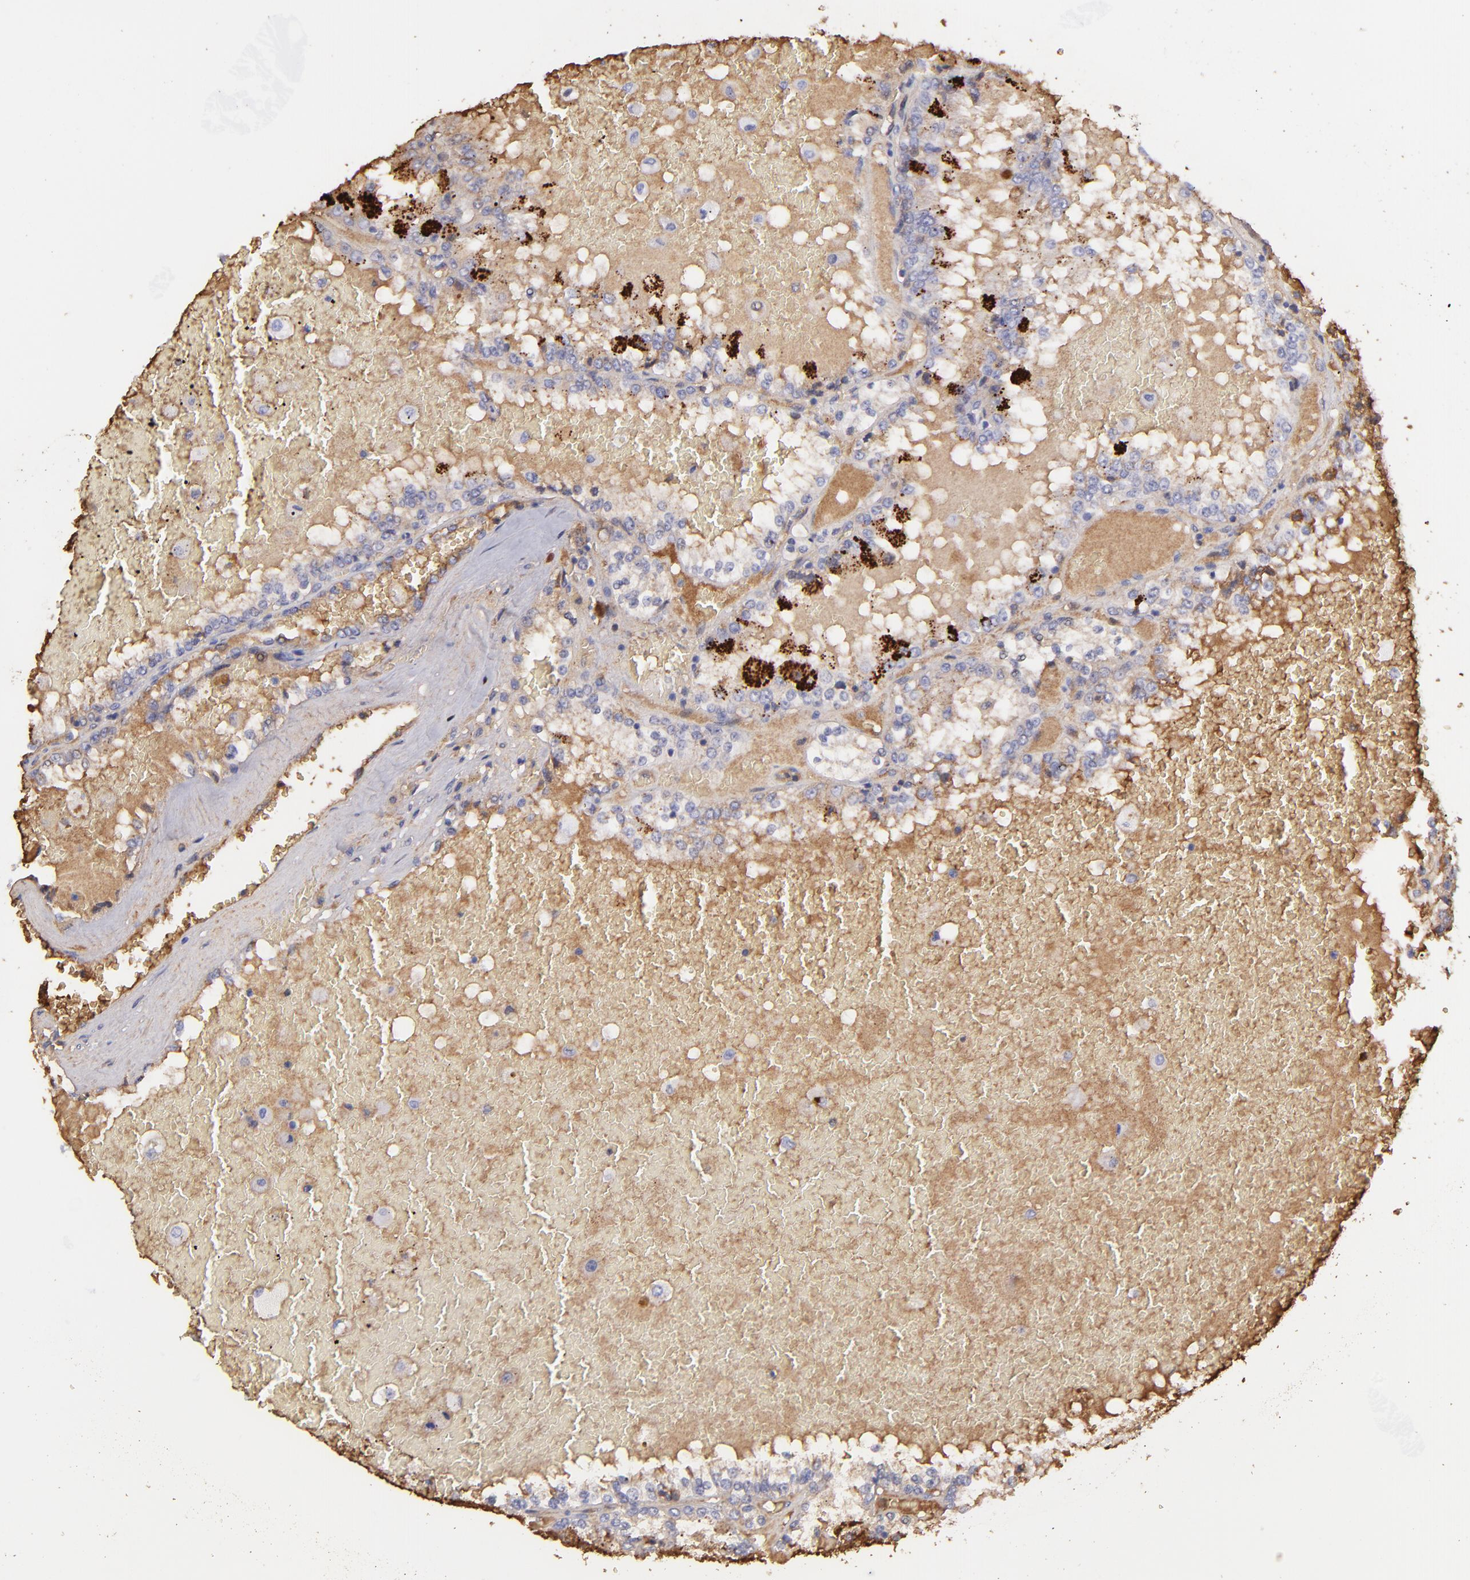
{"staining": {"intensity": "weak", "quantity": "25%-75%", "location": "cytoplasmic/membranous"}, "tissue": "renal cancer", "cell_type": "Tumor cells", "image_type": "cancer", "snomed": [{"axis": "morphology", "description": "Adenocarcinoma, NOS"}, {"axis": "topography", "description": "Kidney"}], "caption": "Protein expression analysis of renal adenocarcinoma demonstrates weak cytoplasmic/membranous positivity in approximately 25%-75% of tumor cells.", "gene": "FGB", "patient": {"sex": "female", "age": 56}}